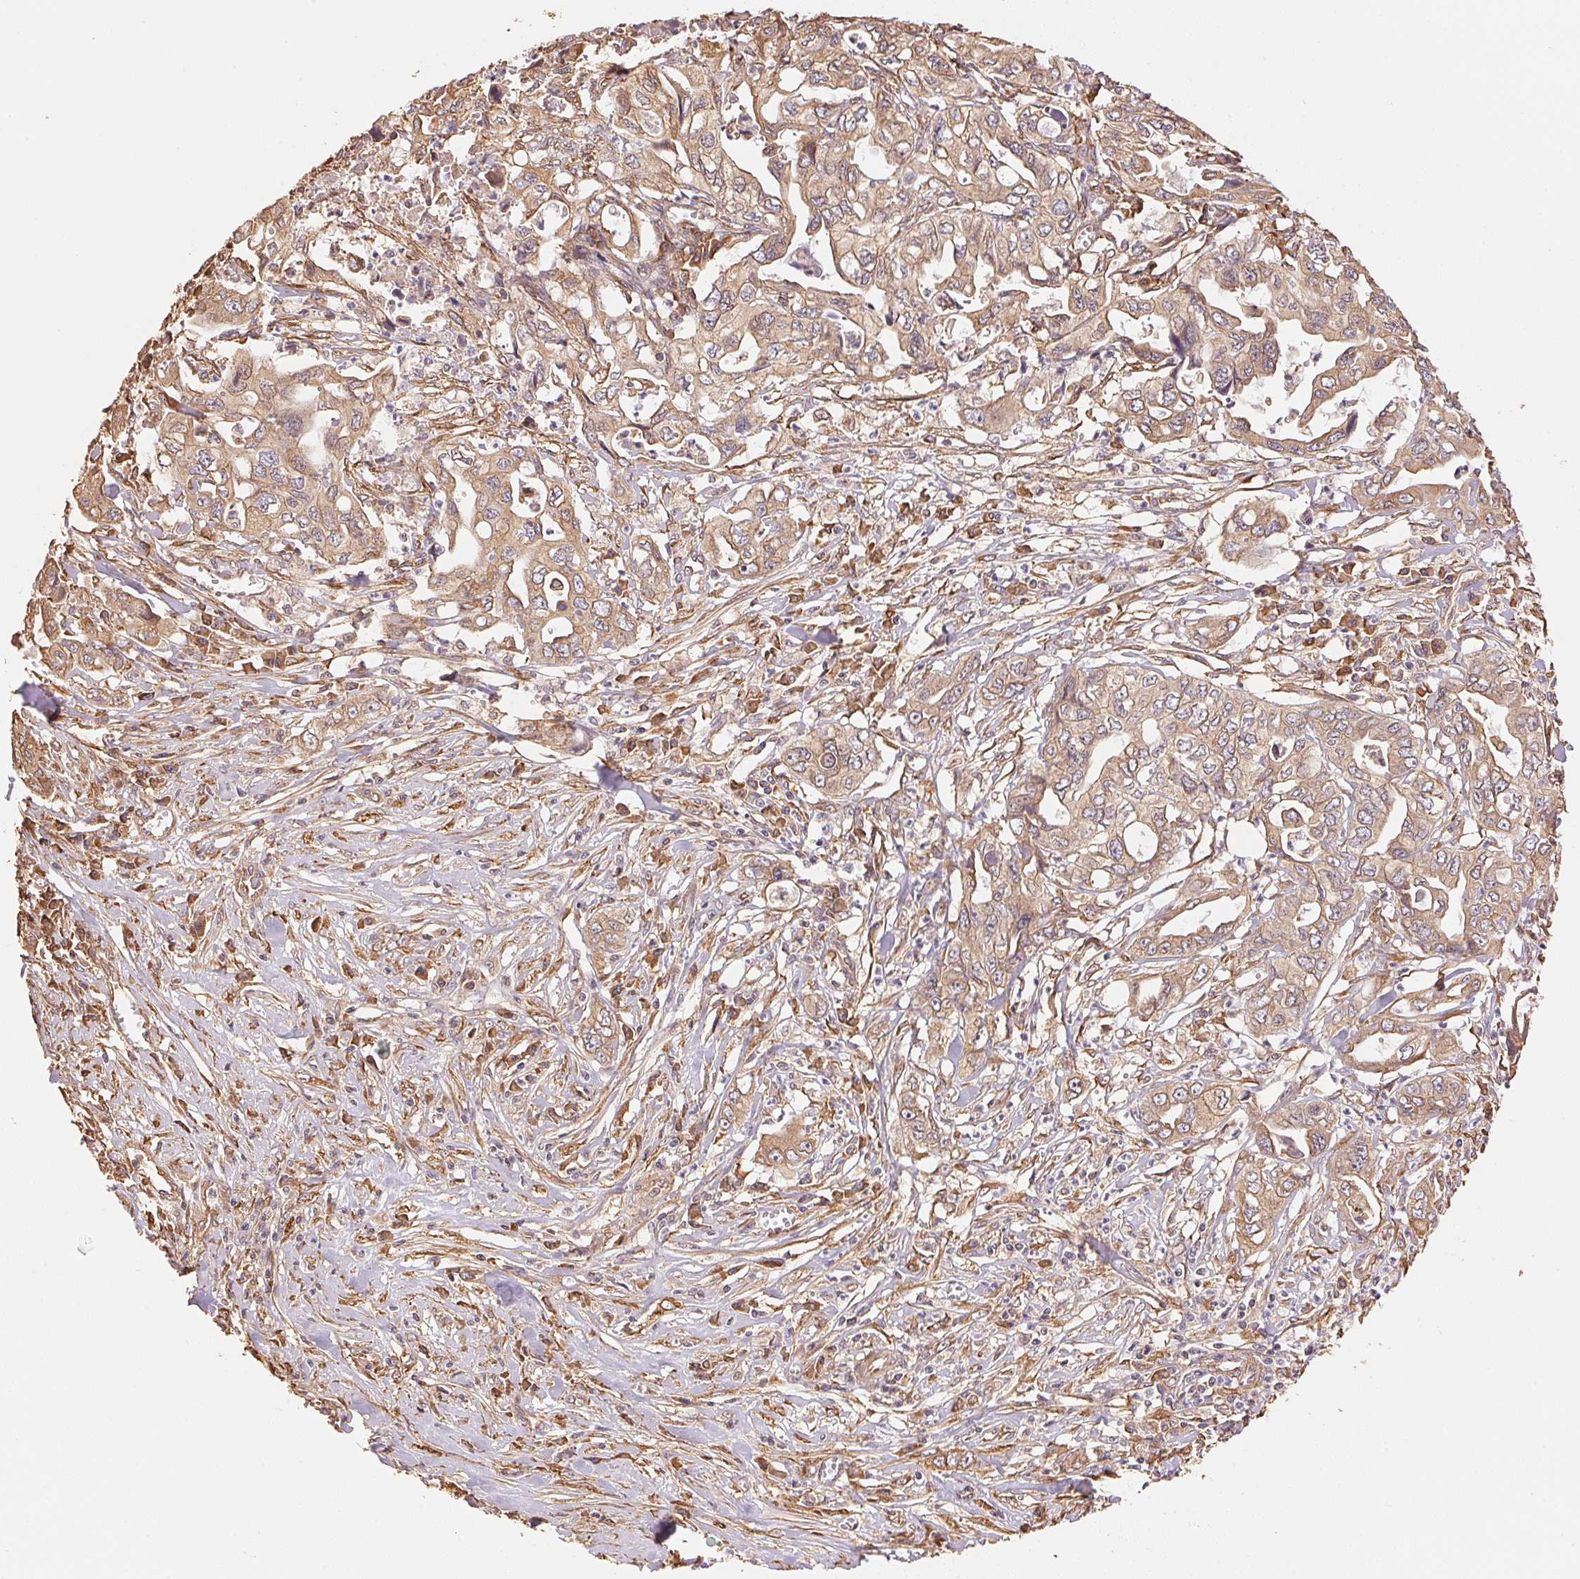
{"staining": {"intensity": "weak", "quantity": ">75%", "location": "cytoplasmic/membranous"}, "tissue": "pancreatic cancer", "cell_type": "Tumor cells", "image_type": "cancer", "snomed": [{"axis": "morphology", "description": "Adenocarcinoma, NOS"}, {"axis": "topography", "description": "Pancreas"}], "caption": "Immunohistochemistry (DAB) staining of human adenocarcinoma (pancreatic) demonstrates weak cytoplasmic/membranous protein positivity in about >75% of tumor cells.", "gene": "C6orf163", "patient": {"sex": "male", "age": 68}}